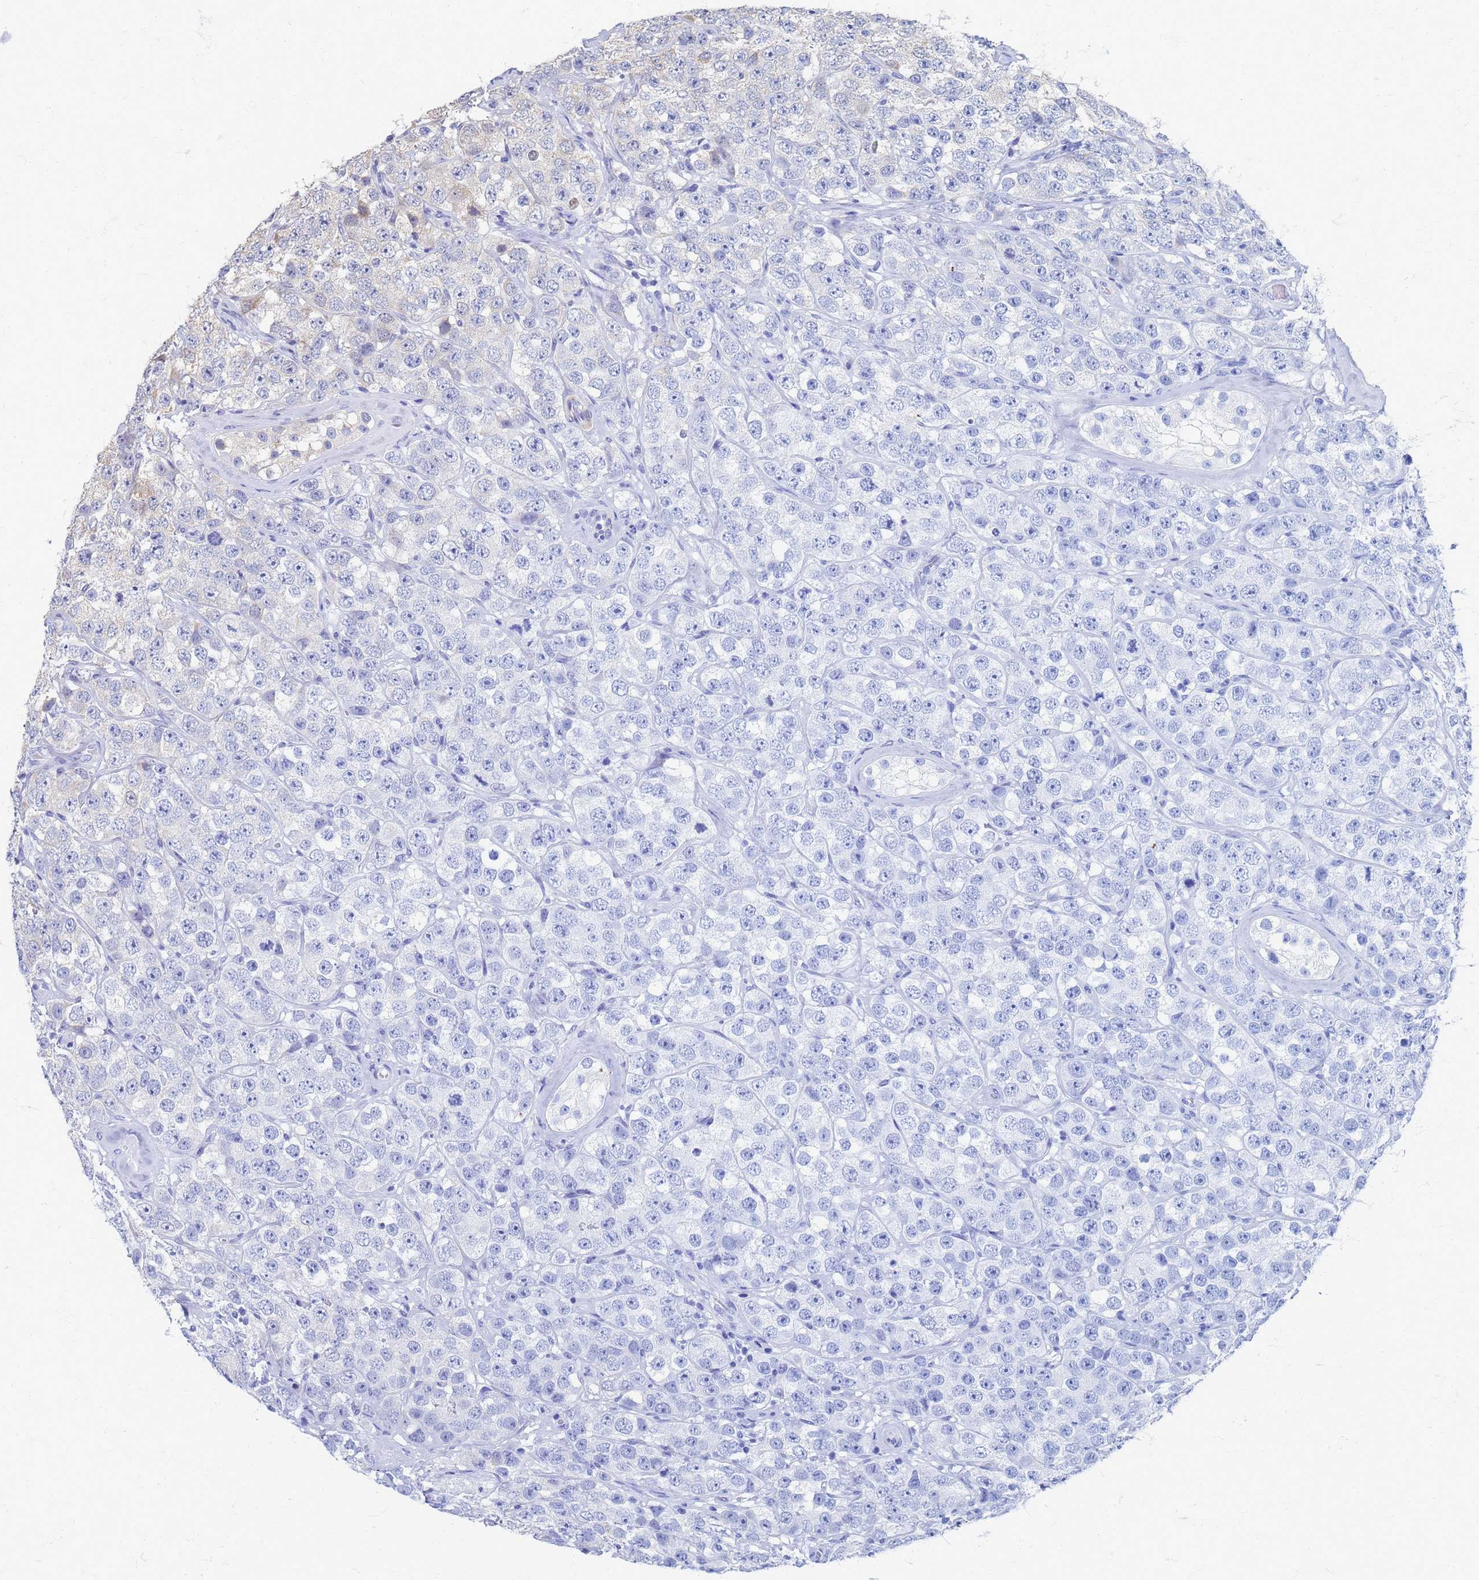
{"staining": {"intensity": "weak", "quantity": "25%-75%", "location": "cytoplasmic/membranous"}, "tissue": "testis cancer", "cell_type": "Tumor cells", "image_type": "cancer", "snomed": [{"axis": "morphology", "description": "Seminoma, NOS"}, {"axis": "topography", "description": "Testis"}], "caption": "Protein staining shows weak cytoplasmic/membranous staining in approximately 25%-75% of tumor cells in testis cancer. Nuclei are stained in blue.", "gene": "ATPAF1", "patient": {"sex": "male", "age": 28}}